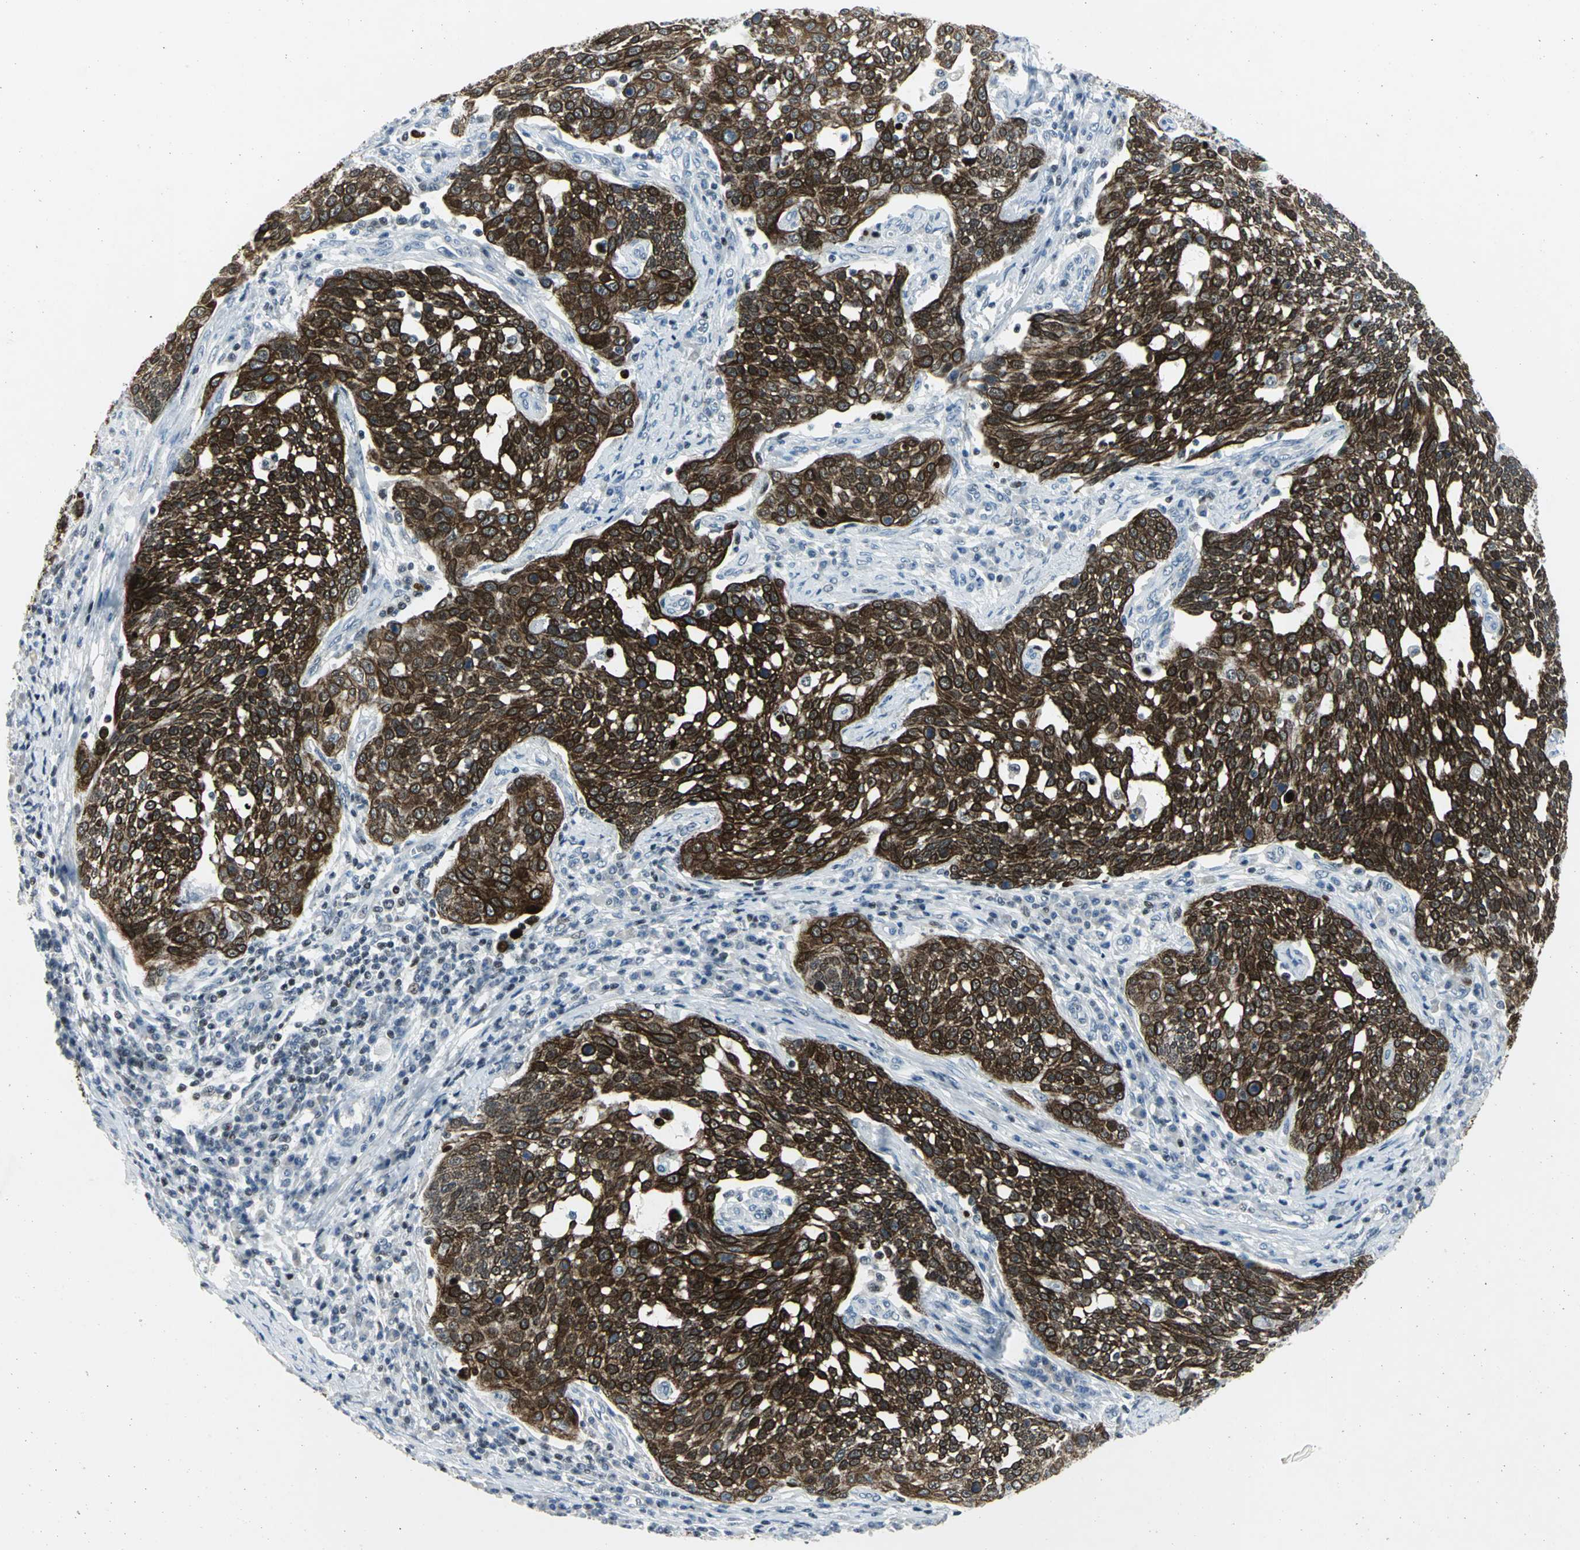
{"staining": {"intensity": "strong", "quantity": ">75%", "location": "cytoplasmic/membranous"}, "tissue": "cervical cancer", "cell_type": "Tumor cells", "image_type": "cancer", "snomed": [{"axis": "morphology", "description": "Squamous cell carcinoma, NOS"}, {"axis": "topography", "description": "Cervix"}], "caption": "Protein staining reveals strong cytoplasmic/membranous positivity in approximately >75% of tumor cells in cervical cancer.", "gene": "RPA1", "patient": {"sex": "female", "age": 34}}